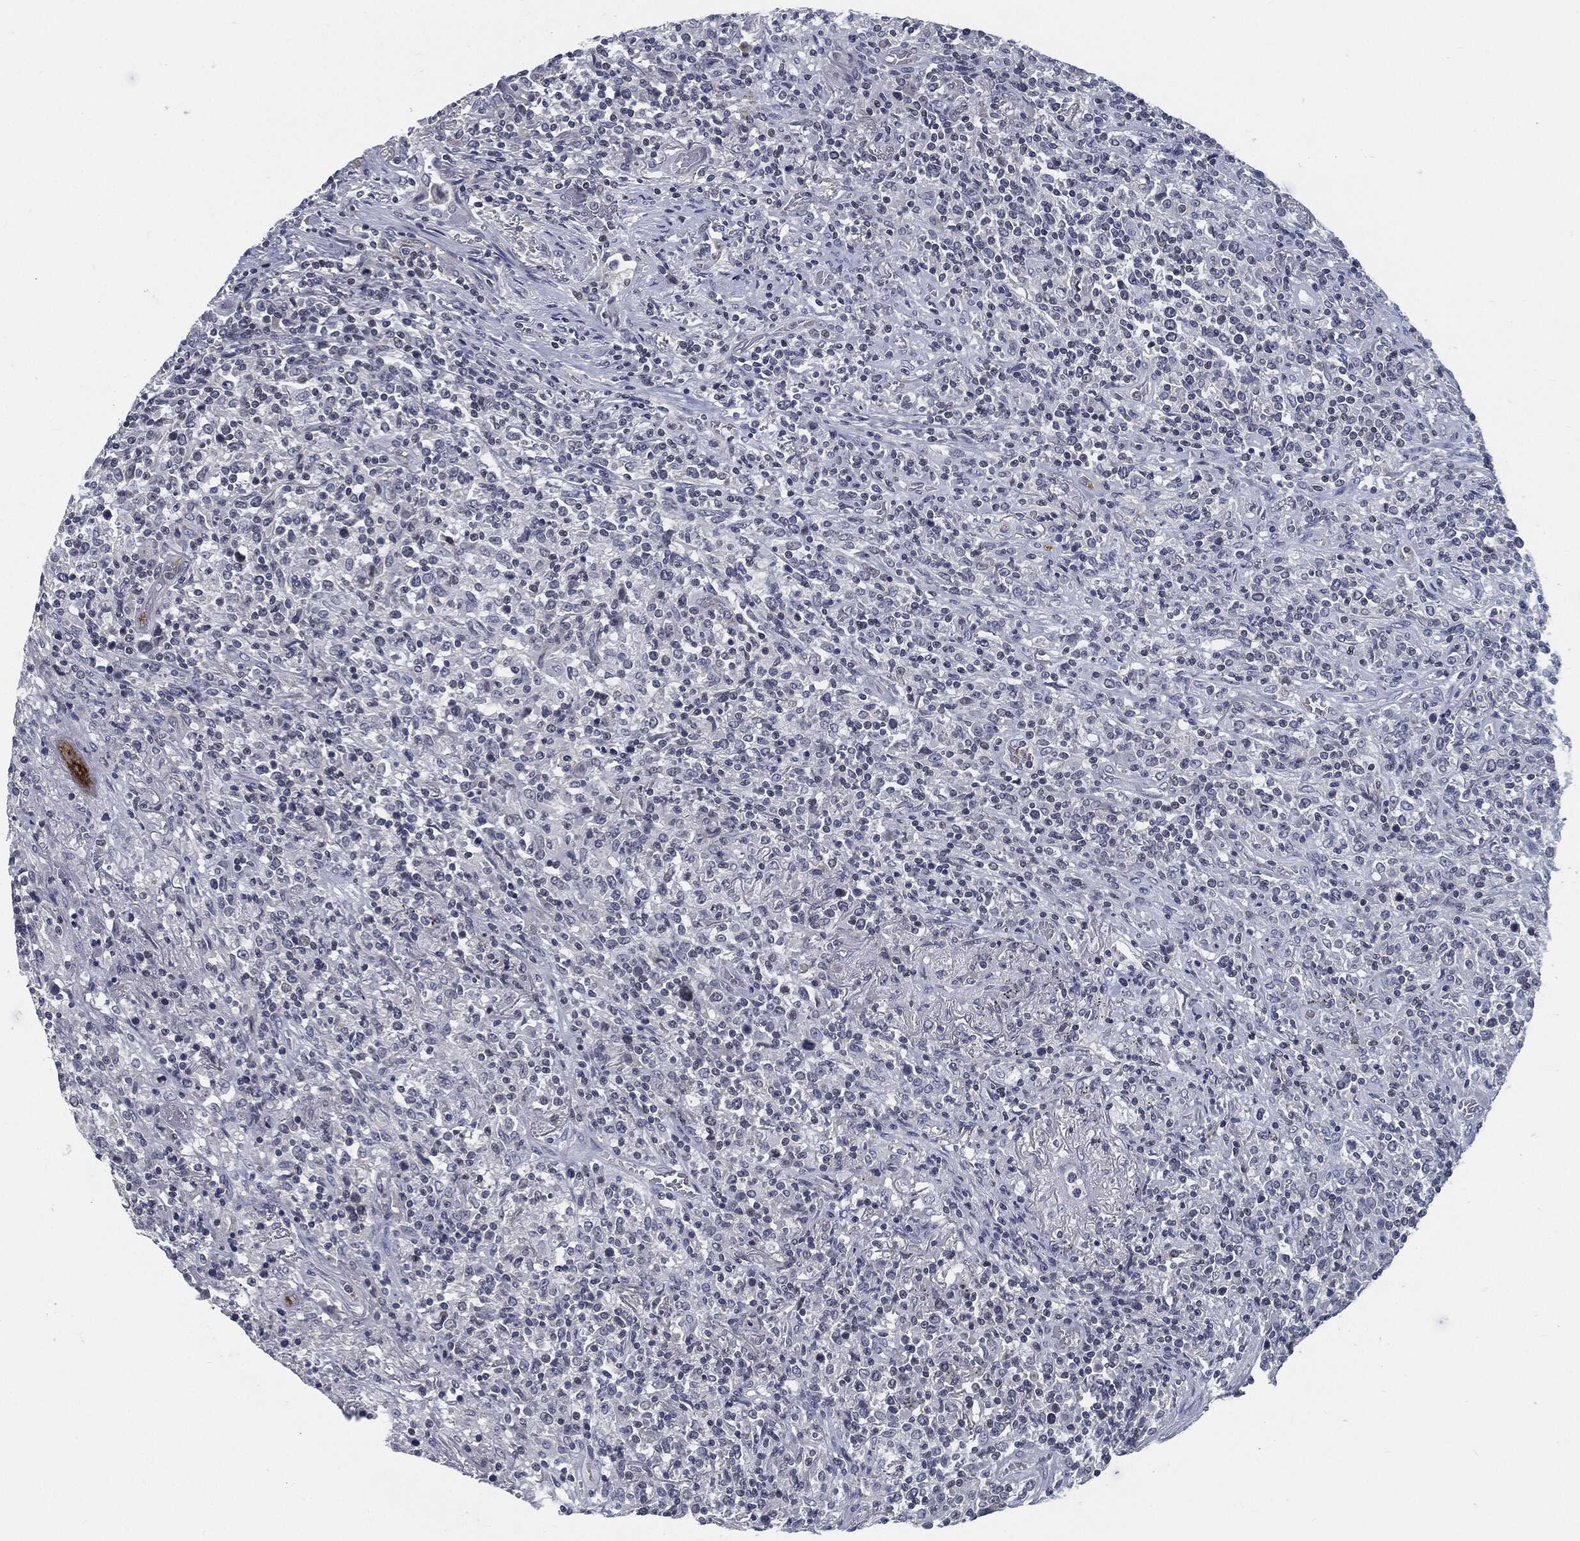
{"staining": {"intensity": "negative", "quantity": "none", "location": "none"}, "tissue": "lymphoma", "cell_type": "Tumor cells", "image_type": "cancer", "snomed": [{"axis": "morphology", "description": "Malignant lymphoma, non-Hodgkin's type, High grade"}, {"axis": "topography", "description": "Lung"}], "caption": "DAB (3,3'-diaminobenzidine) immunohistochemical staining of human lymphoma demonstrates no significant staining in tumor cells.", "gene": "PROM1", "patient": {"sex": "male", "age": 79}}